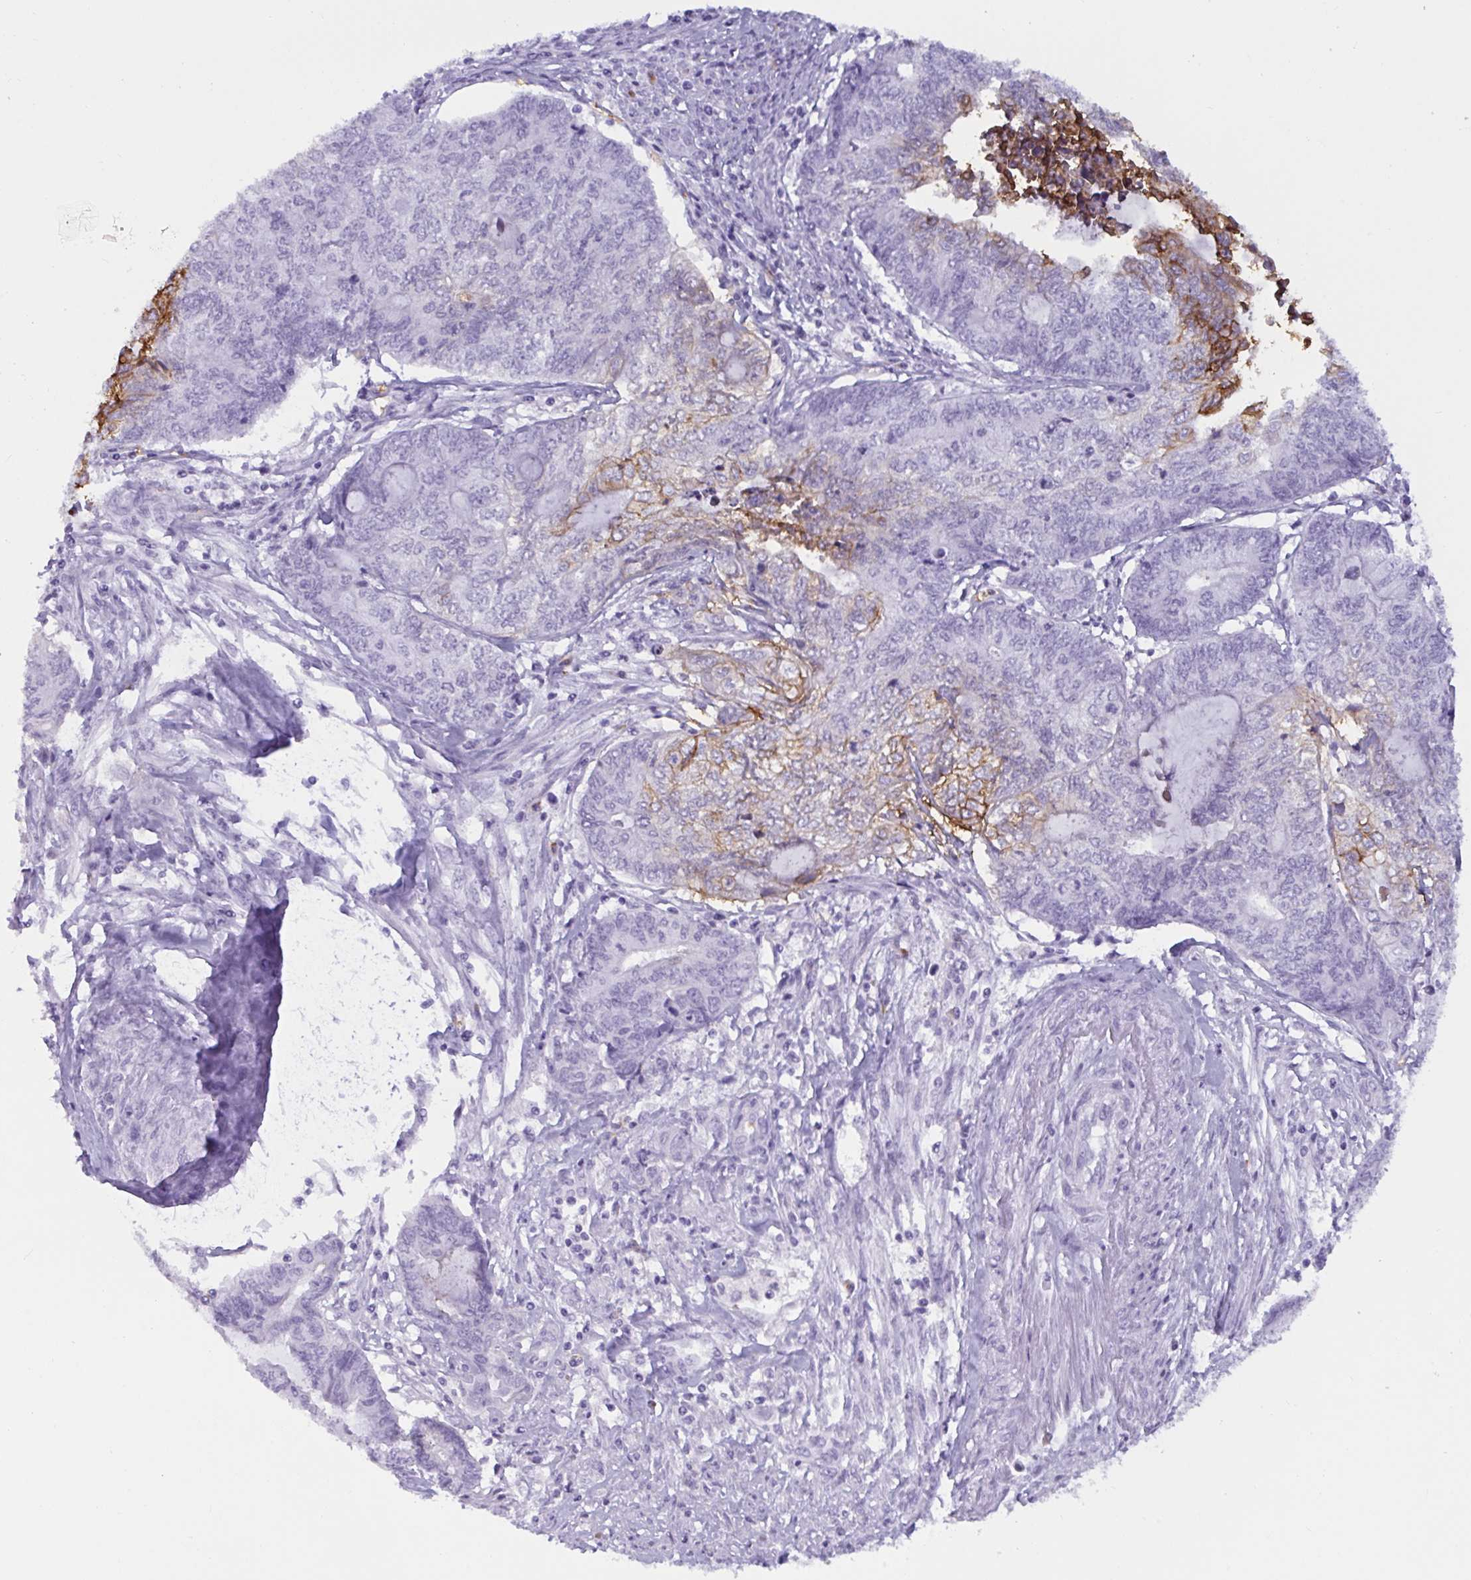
{"staining": {"intensity": "moderate", "quantity": "<25%", "location": "cytoplasmic/membranous"}, "tissue": "endometrial cancer", "cell_type": "Tumor cells", "image_type": "cancer", "snomed": [{"axis": "morphology", "description": "Adenocarcinoma, NOS"}, {"axis": "topography", "description": "Uterus"}, {"axis": "topography", "description": "Endometrium"}], "caption": "IHC histopathology image of adenocarcinoma (endometrial) stained for a protein (brown), which shows low levels of moderate cytoplasmic/membranous staining in approximately <25% of tumor cells.", "gene": "SLC2A1", "patient": {"sex": "female", "age": 70}}